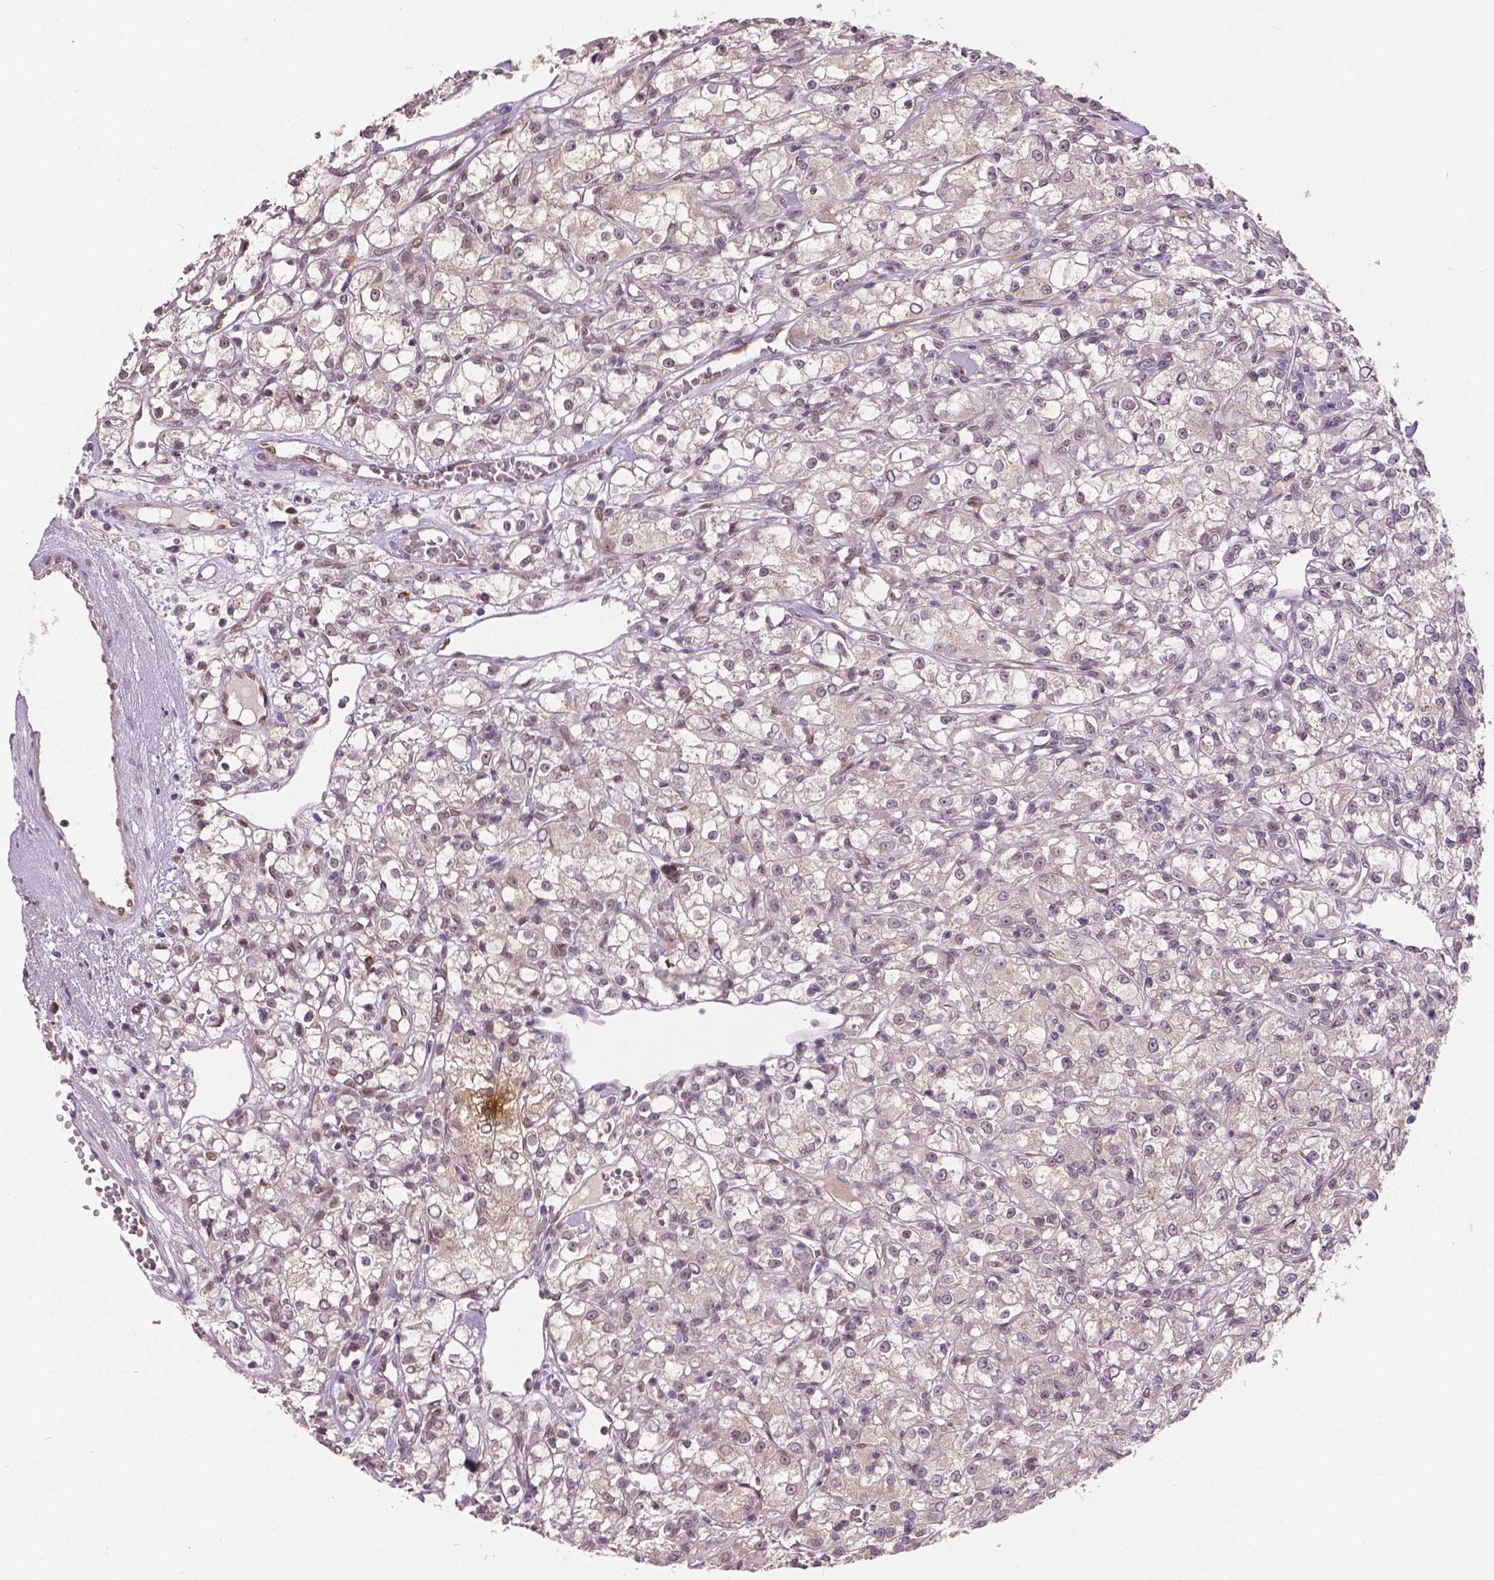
{"staining": {"intensity": "negative", "quantity": "none", "location": "none"}, "tissue": "renal cancer", "cell_type": "Tumor cells", "image_type": "cancer", "snomed": [{"axis": "morphology", "description": "Adenocarcinoma, NOS"}, {"axis": "topography", "description": "Kidney"}], "caption": "Immunohistochemical staining of renal cancer (adenocarcinoma) displays no significant expression in tumor cells.", "gene": "HMBOX1", "patient": {"sex": "female", "age": 59}}